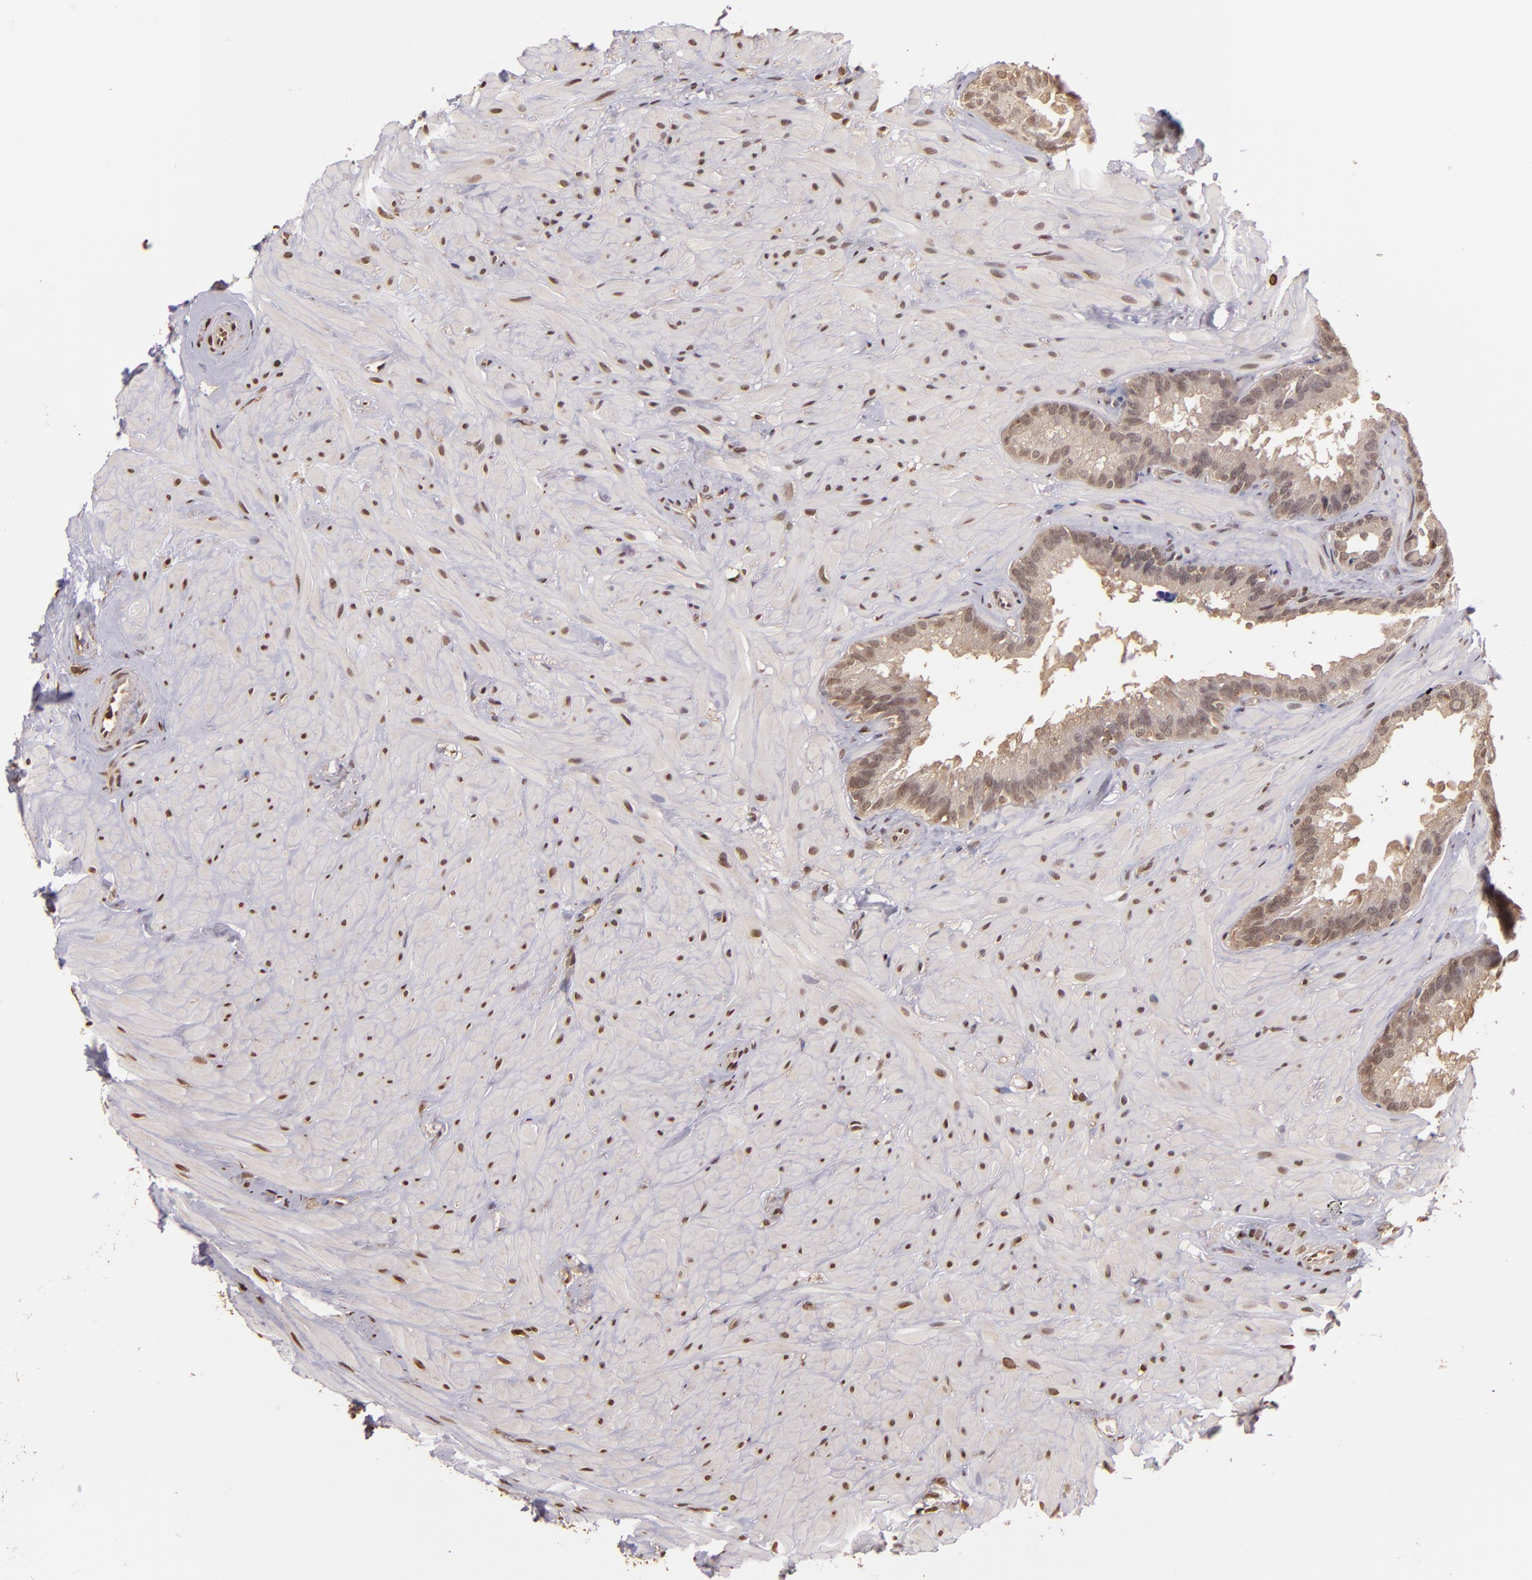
{"staining": {"intensity": "weak", "quantity": "25%-75%", "location": "nuclear"}, "tissue": "seminal vesicle", "cell_type": "Glandular cells", "image_type": "normal", "snomed": [{"axis": "morphology", "description": "Normal tissue, NOS"}, {"axis": "topography", "description": "Prostate"}, {"axis": "topography", "description": "Seminal veicle"}], "caption": "IHC staining of benign seminal vesicle, which reveals low levels of weak nuclear positivity in about 25%-75% of glandular cells indicating weak nuclear protein expression. The staining was performed using DAB (brown) for protein detection and nuclei were counterstained in hematoxylin (blue).", "gene": "ARPC2", "patient": {"sex": "male", "age": 63}}